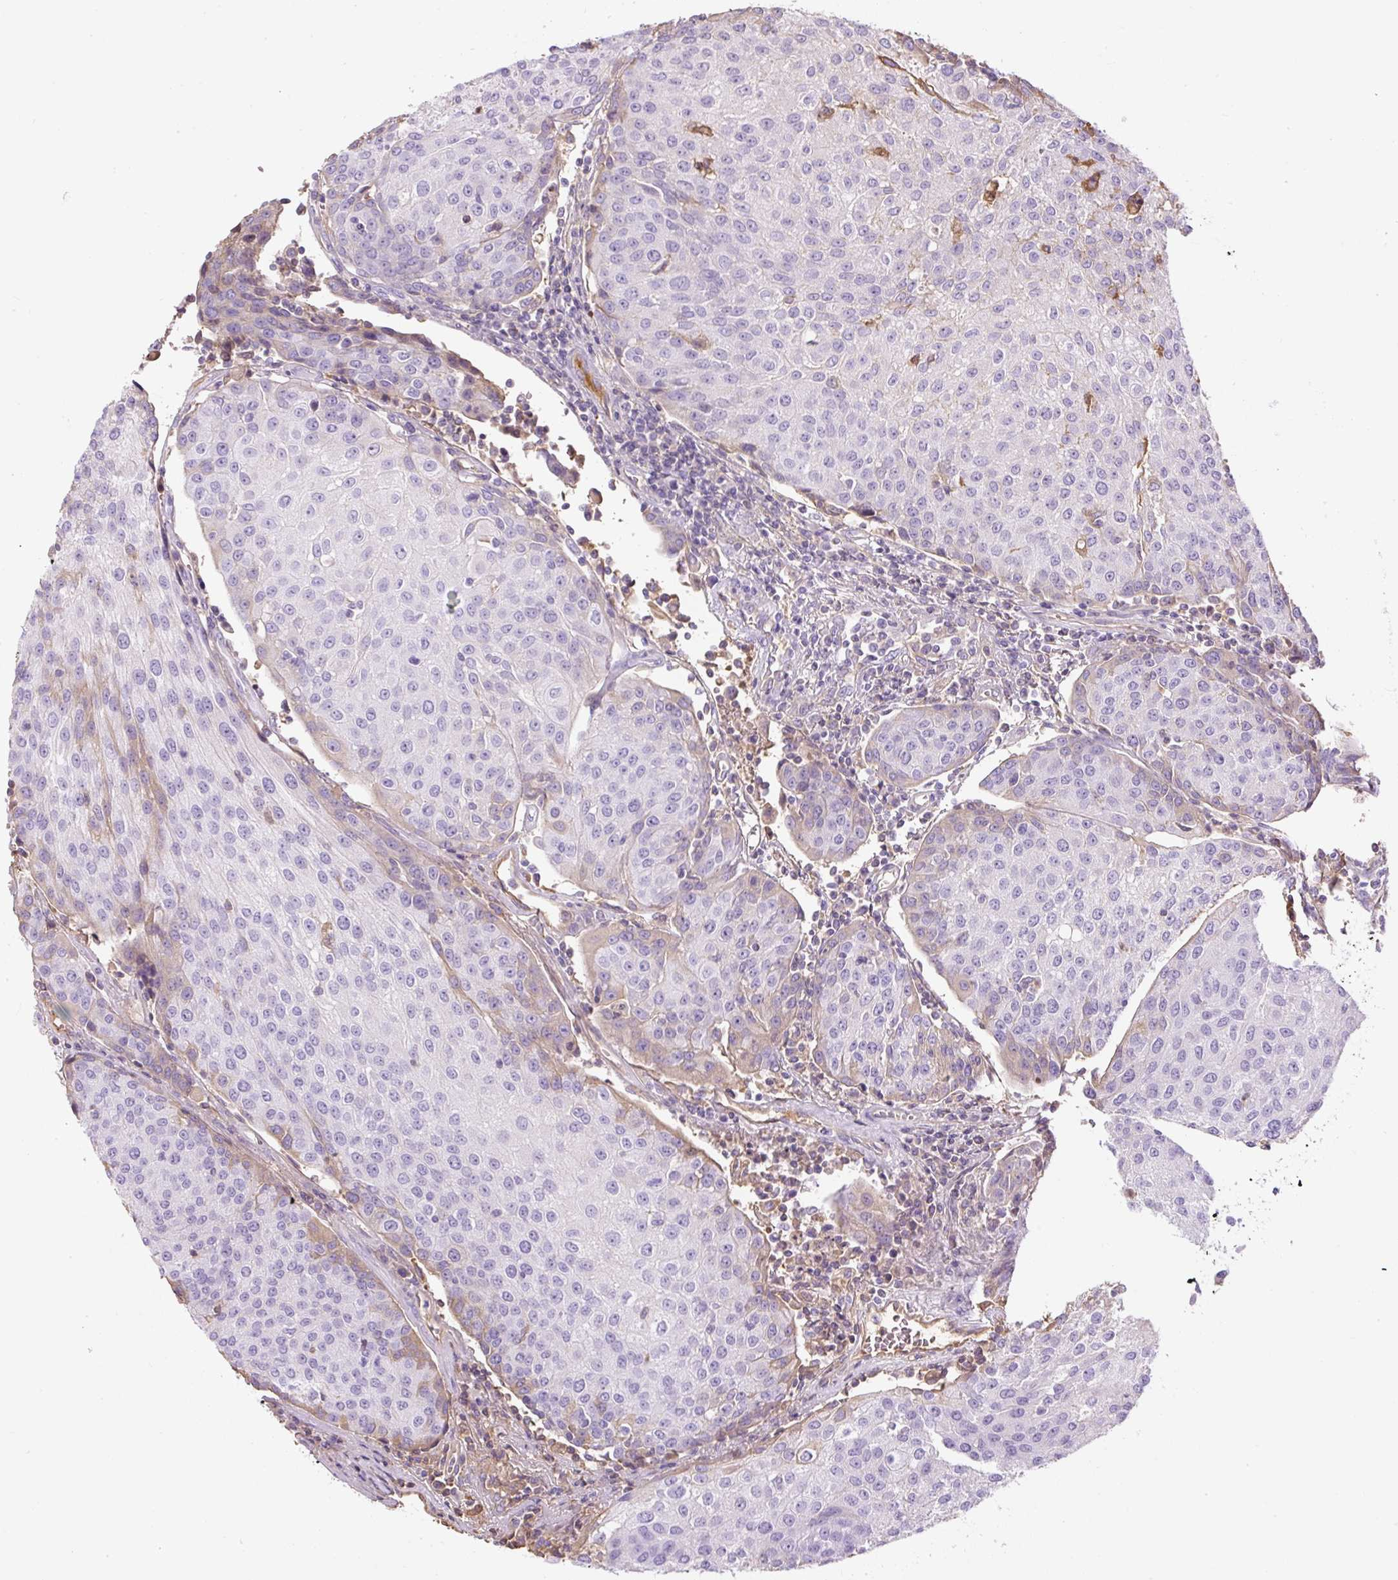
{"staining": {"intensity": "negative", "quantity": "none", "location": "none"}, "tissue": "urothelial cancer", "cell_type": "Tumor cells", "image_type": "cancer", "snomed": [{"axis": "morphology", "description": "Urothelial carcinoma, High grade"}, {"axis": "topography", "description": "Urinary bladder"}], "caption": "This is an immunohistochemistry (IHC) histopathology image of human urothelial cancer. There is no expression in tumor cells.", "gene": "APOA1", "patient": {"sex": "female", "age": 85}}